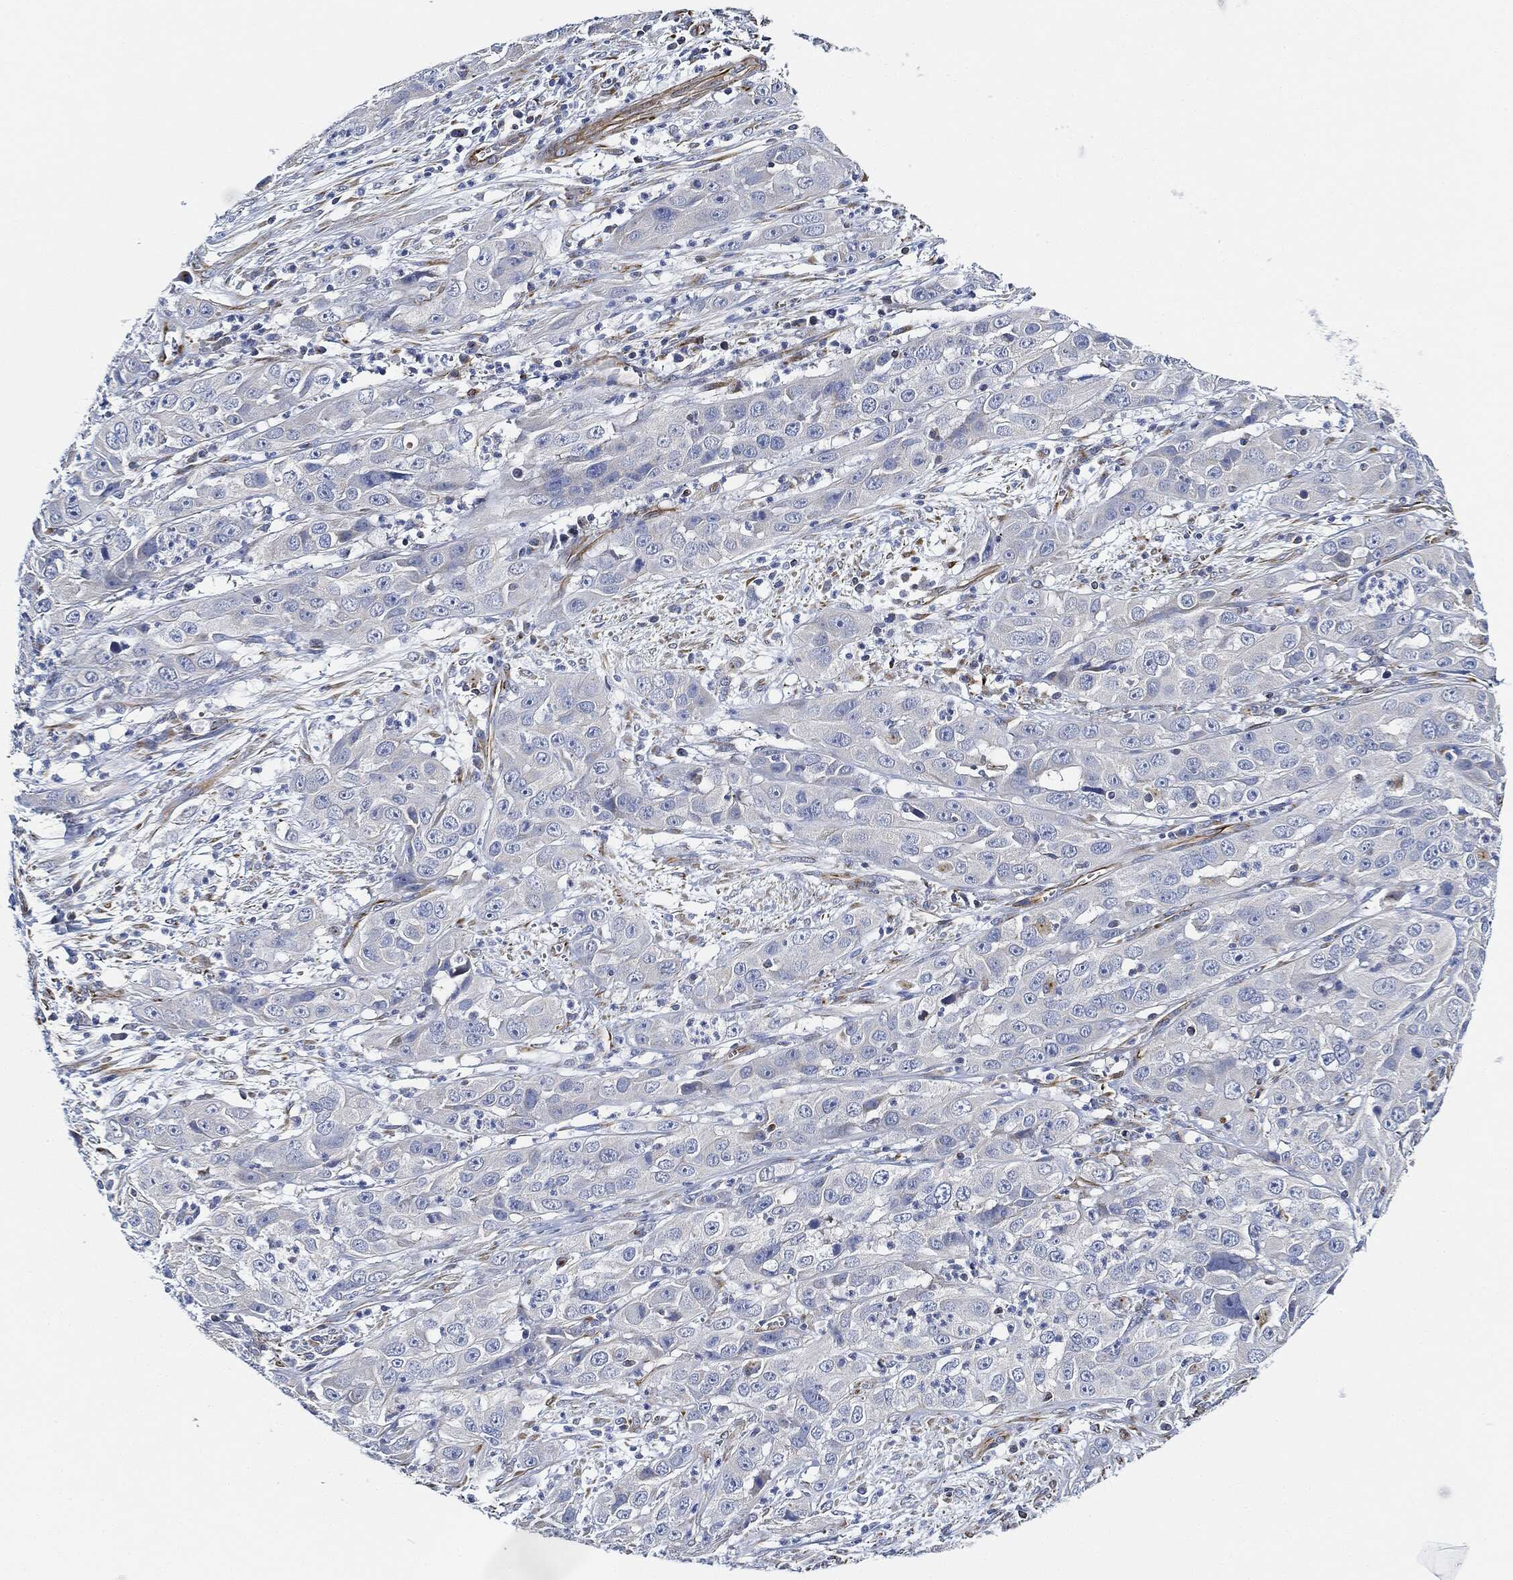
{"staining": {"intensity": "negative", "quantity": "none", "location": "none"}, "tissue": "cervical cancer", "cell_type": "Tumor cells", "image_type": "cancer", "snomed": [{"axis": "morphology", "description": "Squamous cell carcinoma, NOS"}, {"axis": "topography", "description": "Cervix"}], "caption": "Cervical squamous cell carcinoma stained for a protein using immunohistochemistry (IHC) exhibits no staining tumor cells.", "gene": "THSD1", "patient": {"sex": "female", "age": 32}}